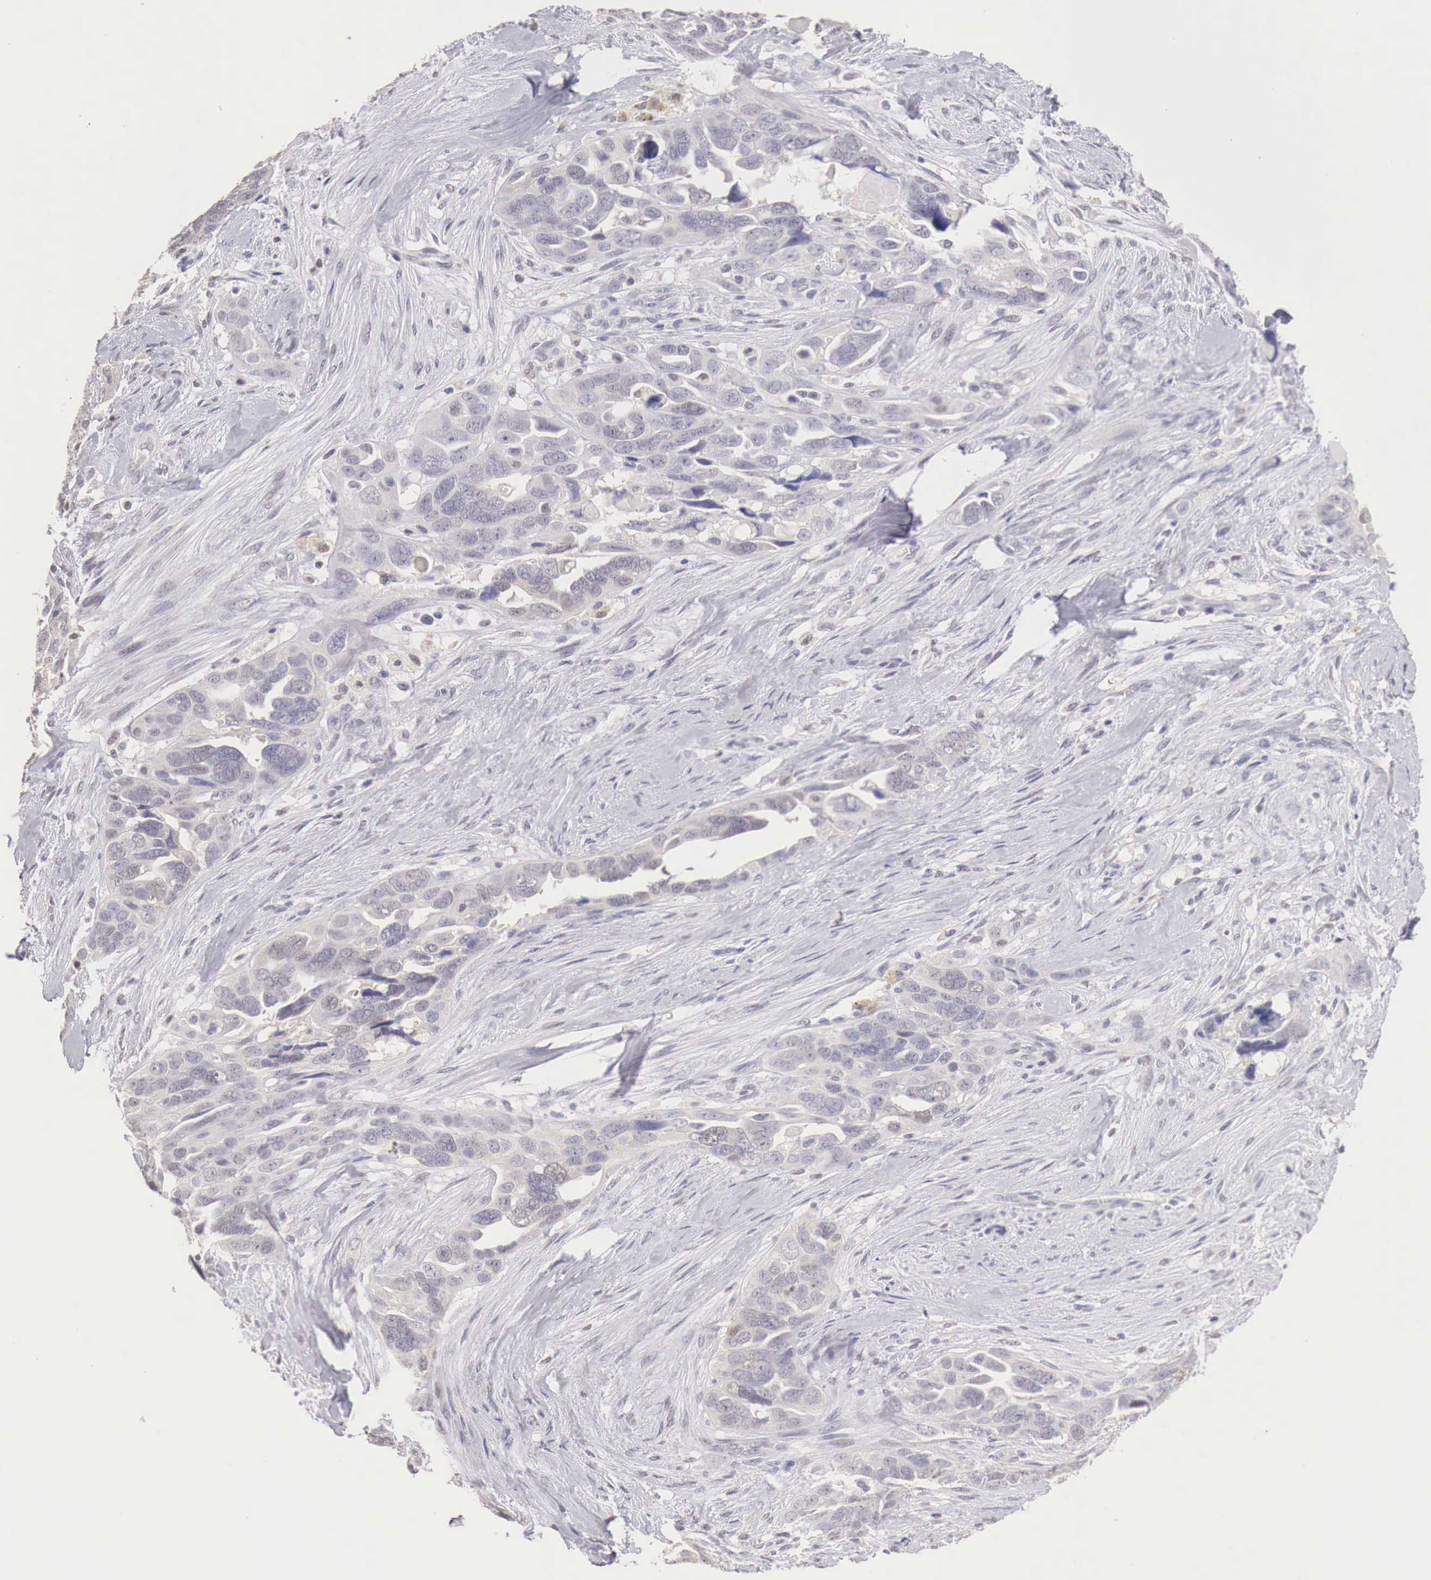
{"staining": {"intensity": "negative", "quantity": "none", "location": "none"}, "tissue": "ovarian cancer", "cell_type": "Tumor cells", "image_type": "cancer", "snomed": [{"axis": "morphology", "description": "Cystadenocarcinoma, serous, NOS"}, {"axis": "topography", "description": "Ovary"}], "caption": "This is an IHC micrograph of ovarian cancer (serous cystadenocarcinoma). There is no expression in tumor cells.", "gene": "UBA1", "patient": {"sex": "female", "age": 63}}